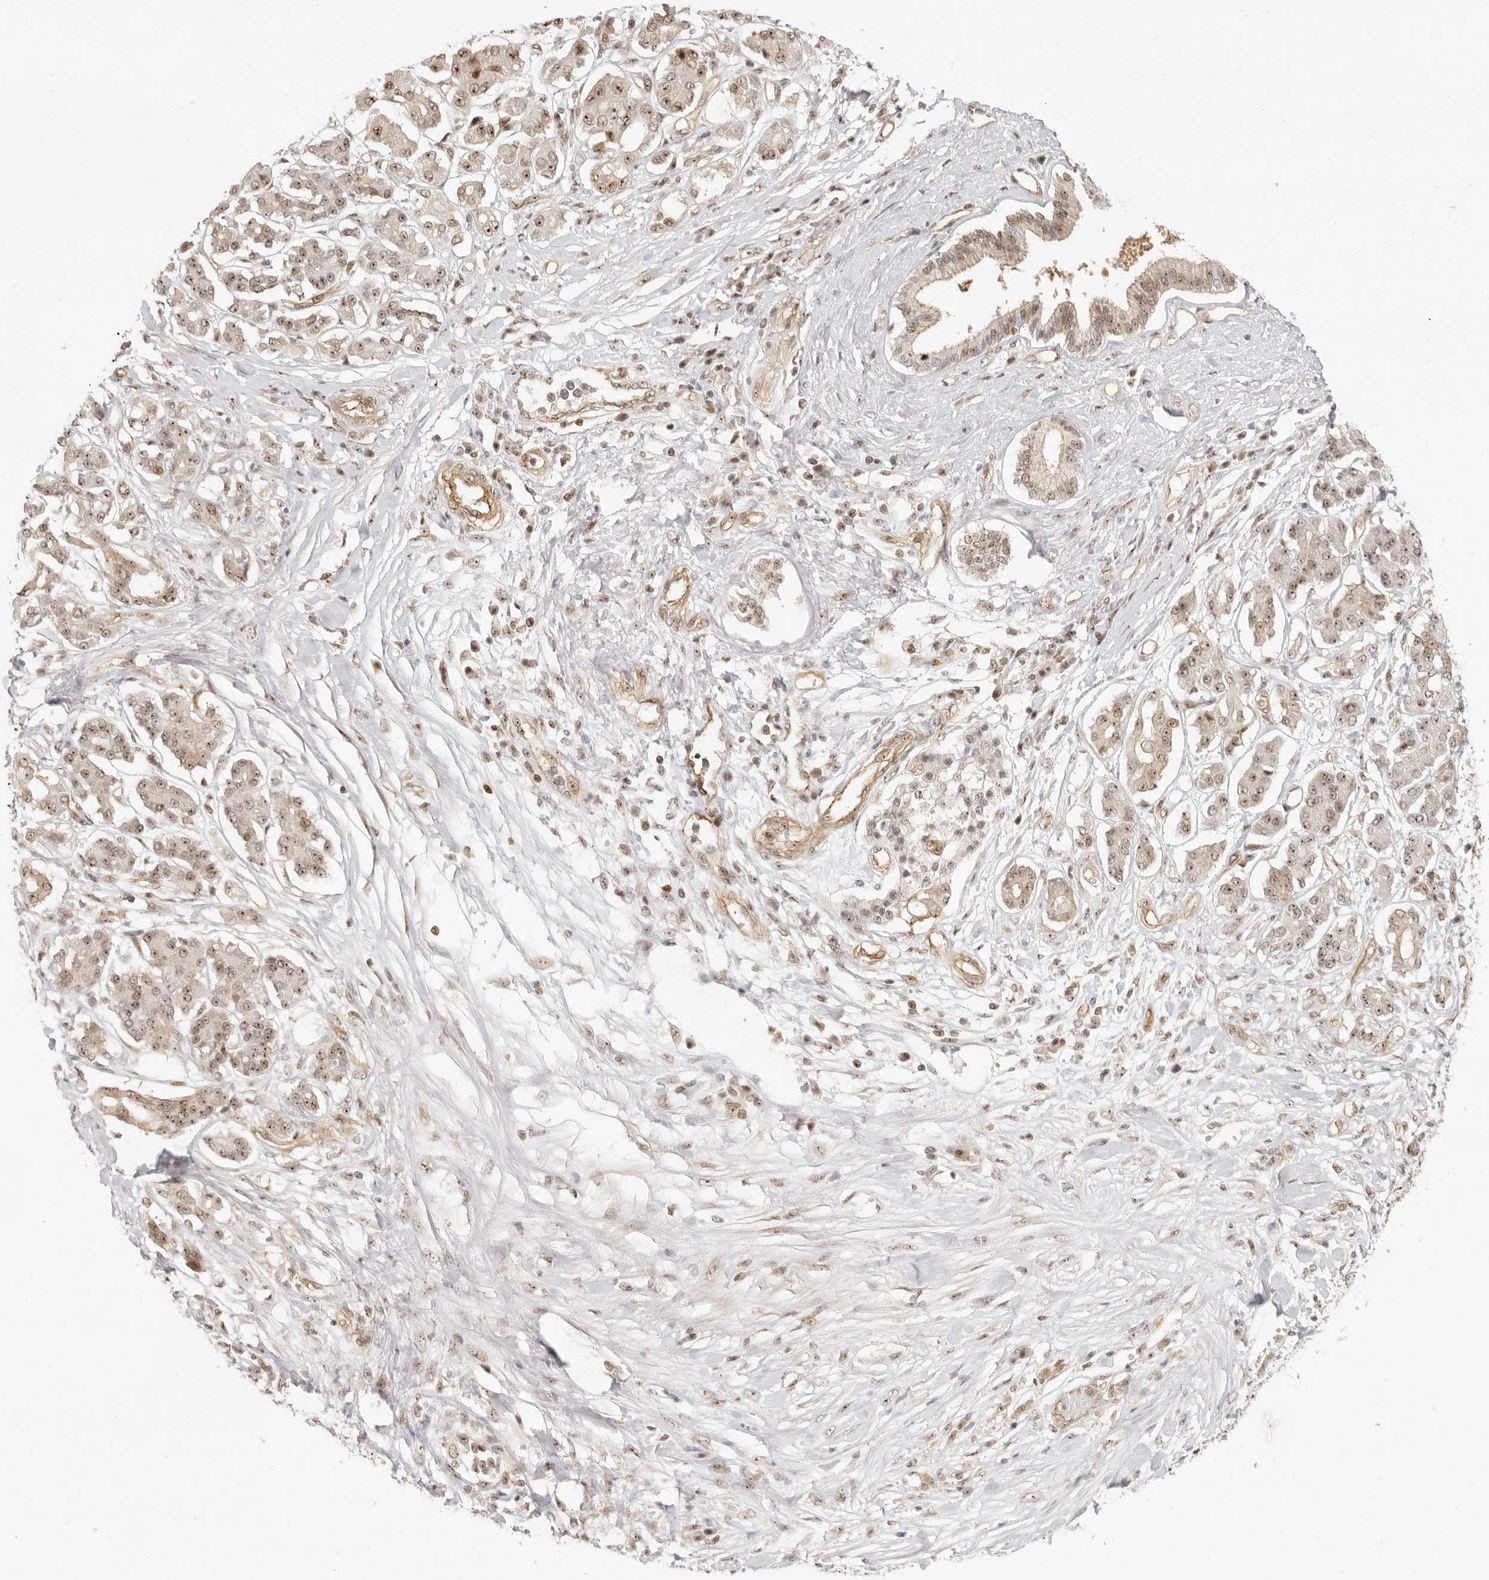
{"staining": {"intensity": "moderate", "quantity": ">75%", "location": "nuclear"}, "tissue": "pancreatic cancer", "cell_type": "Tumor cells", "image_type": "cancer", "snomed": [{"axis": "morphology", "description": "Adenocarcinoma, NOS"}, {"axis": "topography", "description": "Pancreas"}], "caption": "The photomicrograph exhibits staining of pancreatic cancer, revealing moderate nuclear protein expression (brown color) within tumor cells.", "gene": "BAP1", "patient": {"sex": "female", "age": 56}}